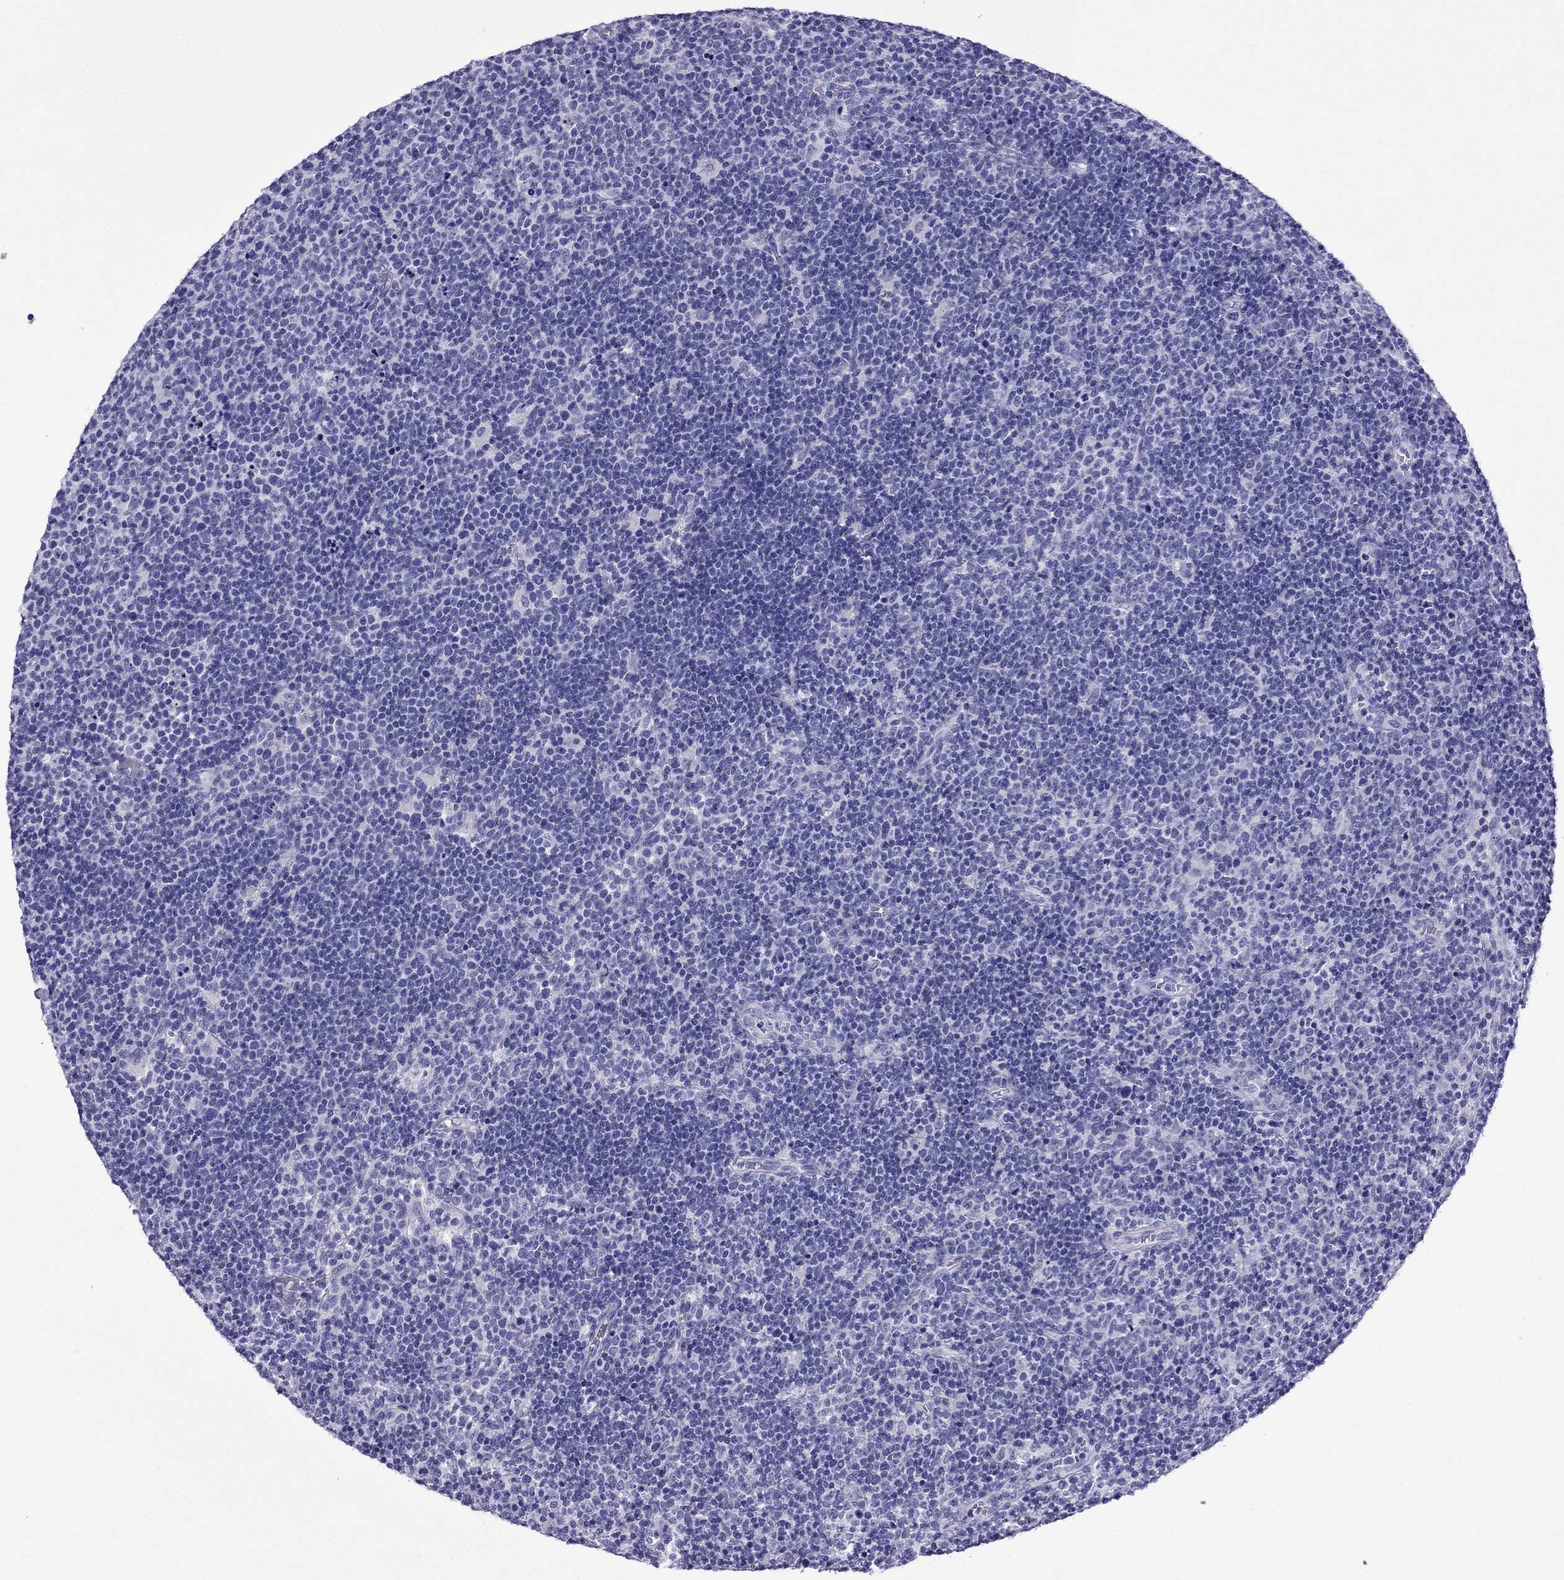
{"staining": {"intensity": "negative", "quantity": "none", "location": "none"}, "tissue": "lymphoma", "cell_type": "Tumor cells", "image_type": "cancer", "snomed": [{"axis": "morphology", "description": "Malignant lymphoma, non-Hodgkin's type, High grade"}, {"axis": "topography", "description": "Lymph node"}], "caption": "Immunohistochemistry (IHC) image of neoplastic tissue: human lymphoma stained with DAB (3,3'-diaminobenzidine) shows no significant protein staining in tumor cells.", "gene": "CRYBA1", "patient": {"sex": "male", "age": 61}}